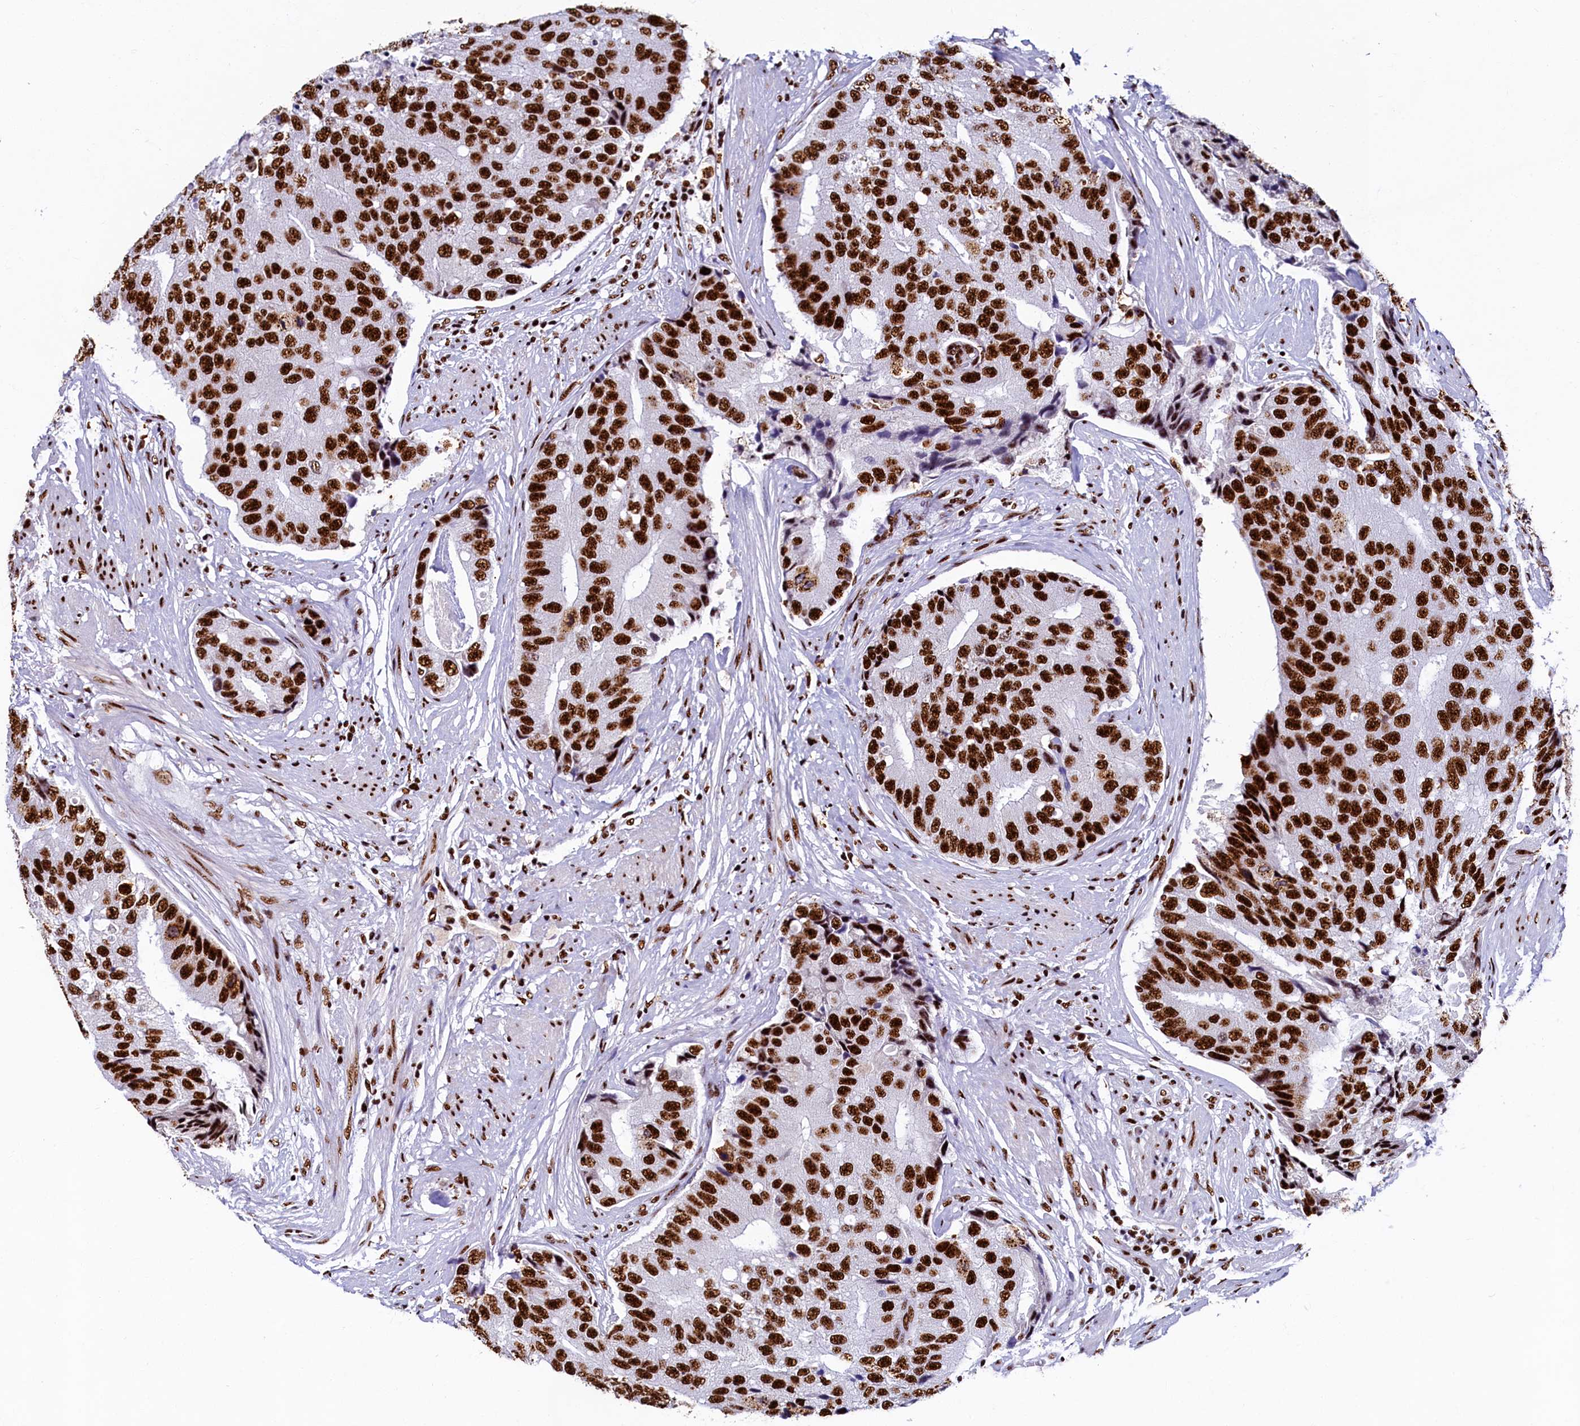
{"staining": {"intensity": "strong", "quantity": ">75%", "location": "nuclear"}, "tissue": "prostate cancer", "cell_type": "Tumor cells", "image_type": "cancer", "snomed": [{"axis": "morphology", "description": "Adenocarcinoma, High grade"}, {"axis": "topography", "description": "Prostate"}], "caption": "Immunohistochemistry of human adenocarcinoma (high-grade) (prostate) exhibits high levels of strong nuclear expression in approximately >75% of tumor cells.", "gene": "SRRM2", "patient": {"sex": "male", "age": 70}}